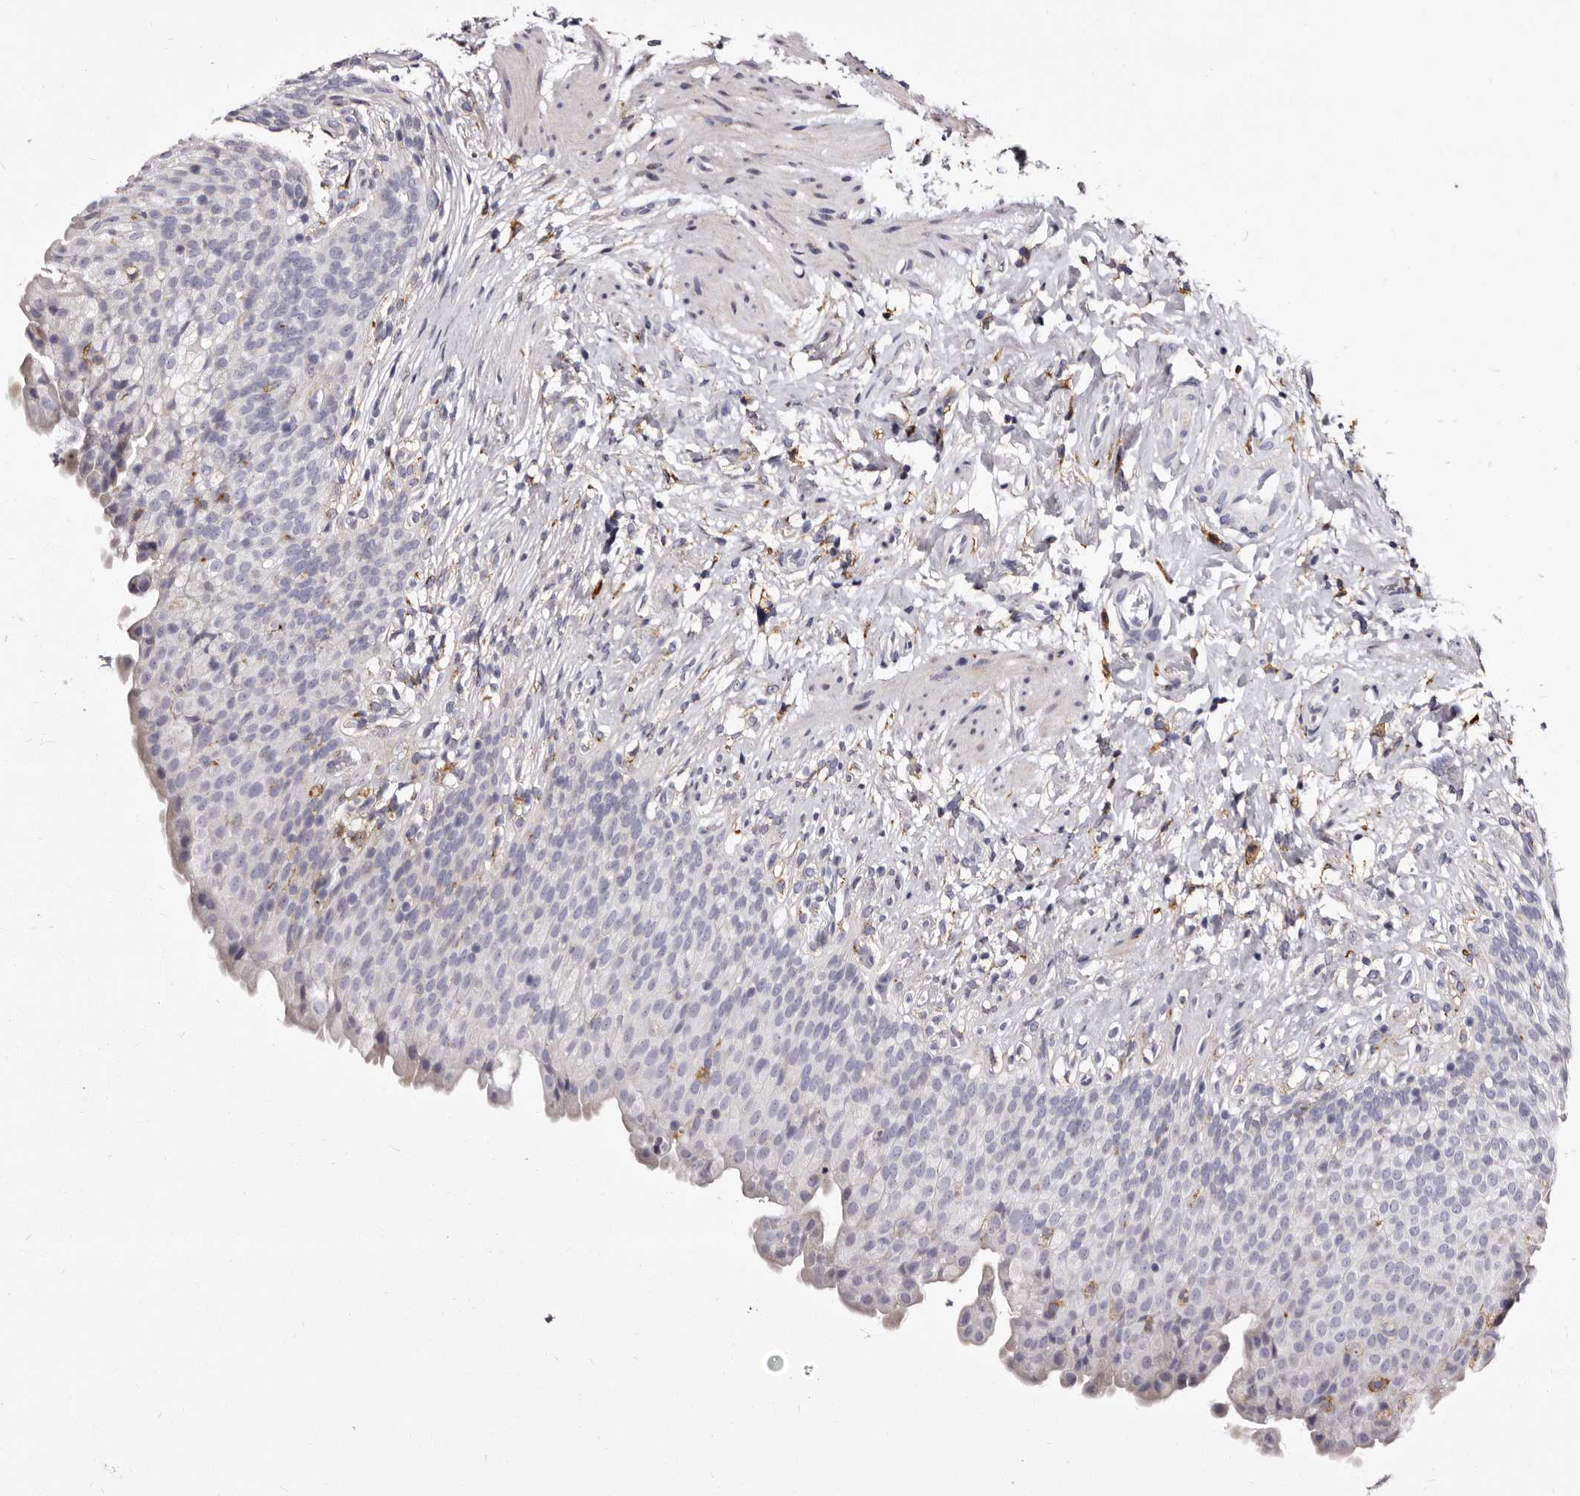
{"staining": {"intensity": "negative", "quantity": "none", "location": "none"}, "tissue": "urinary bladder", "cell_type": "Urothelial cells", "image_type": "normal", "snomed": [{"axis": "morphology", "description": "Normal tissue, NOS"}, {"axis": "topography", "description": "Urinary bladder"}], "caption": "DAB (3,3'-diaminobenzidine) immunohistochemical staining of unremarkable human urinary bladder exhibits no significant staining in urothelial cells.", "gene": "AUNIP", "patient": {"sex": "female", "age": 79}}